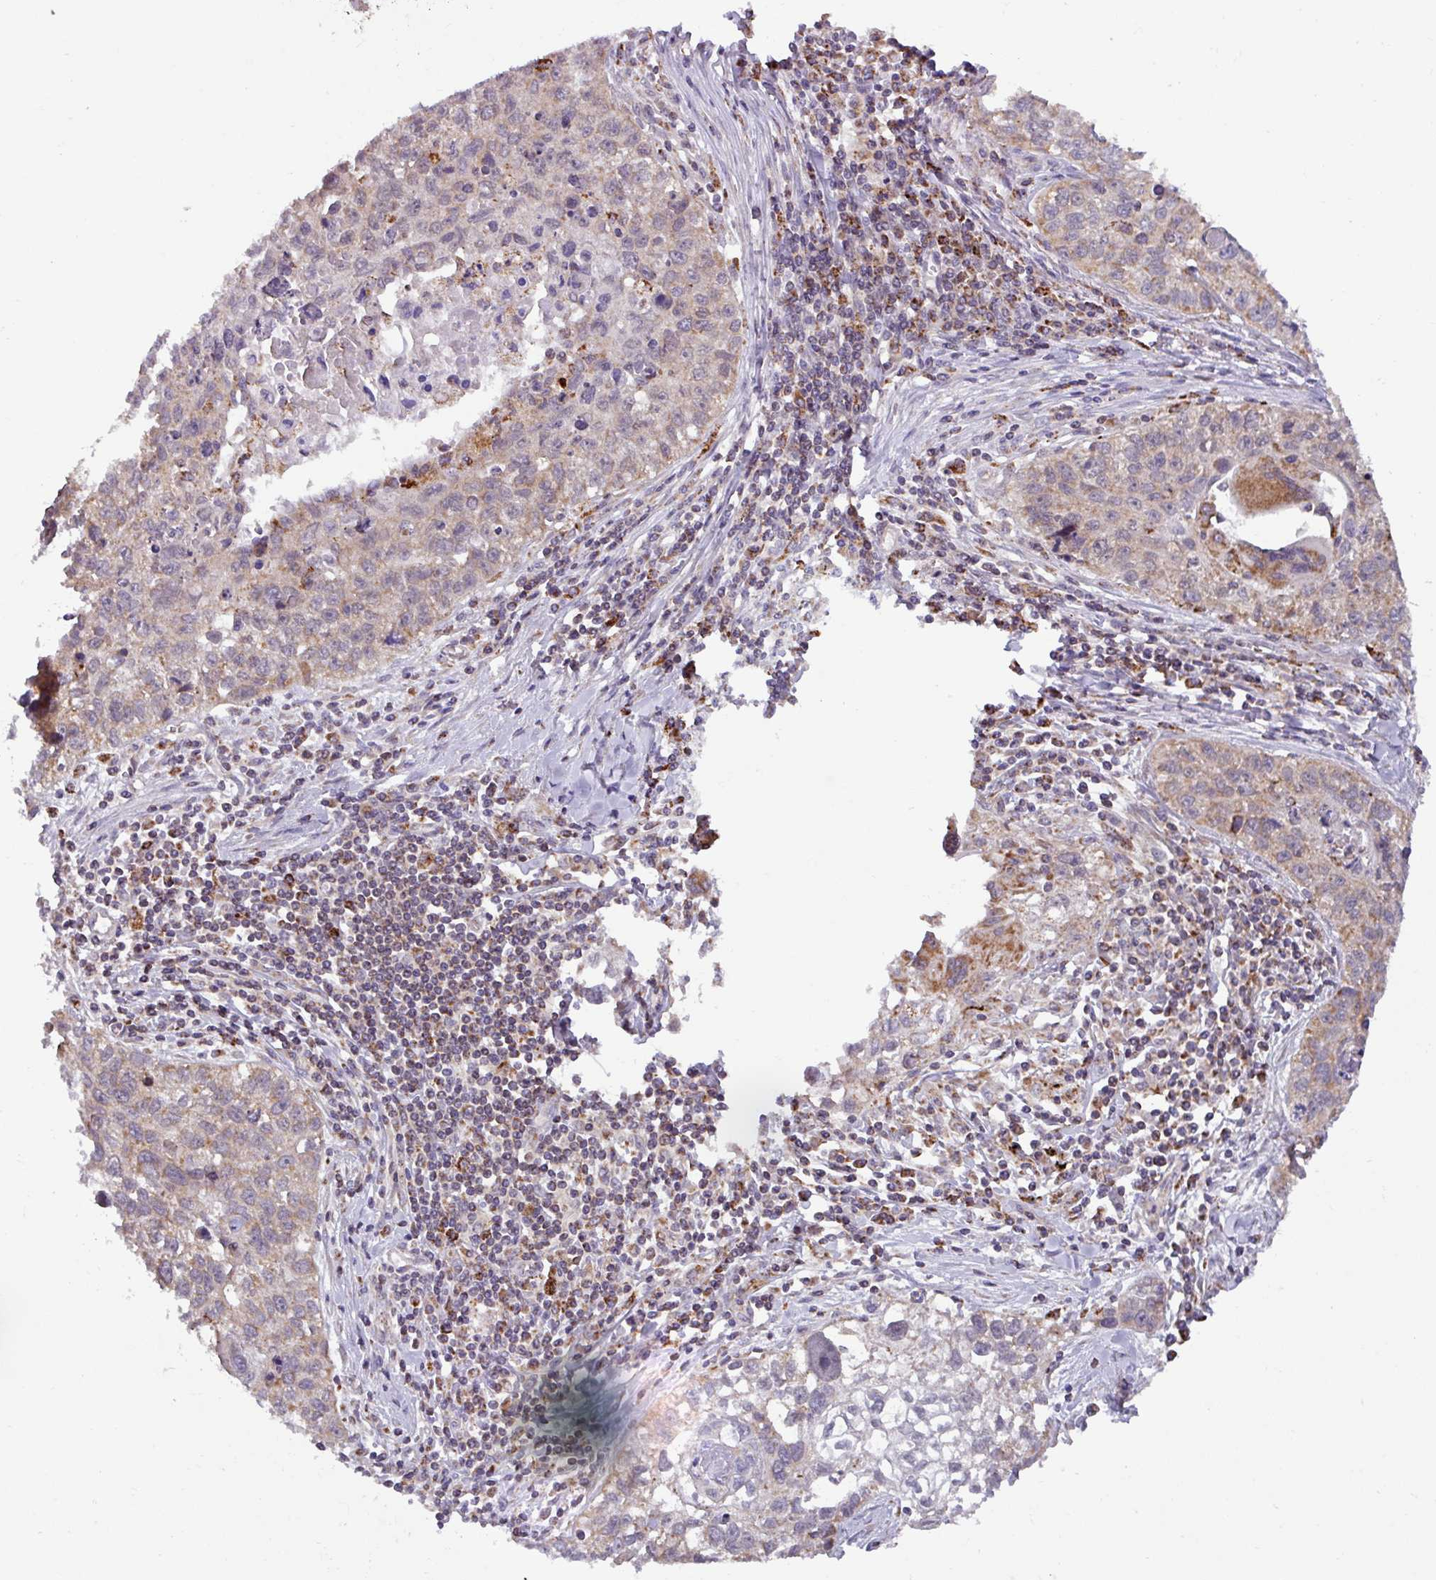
{"staining": {"intensity": "moderate", "quantity": "<25%", "location": "cytoplasmic/membranous"}, "tissue": "lung cancer", "cell_type": "Tumor cells", "image_type": "cancer", "snomed": [{"axis": "morphology", "description": "Squamous cell carcinoma, NOS"}, {"axis": "topography", "description": "Lung"}], "caption": "Moderate cytoplasmic/membranous staining for a protein is identified in about <25% of tumor cells of lung cancer using immunohistochemistry.", "gene": "AKIRIN1", "patient": {"sex": "male", "age": 74}}